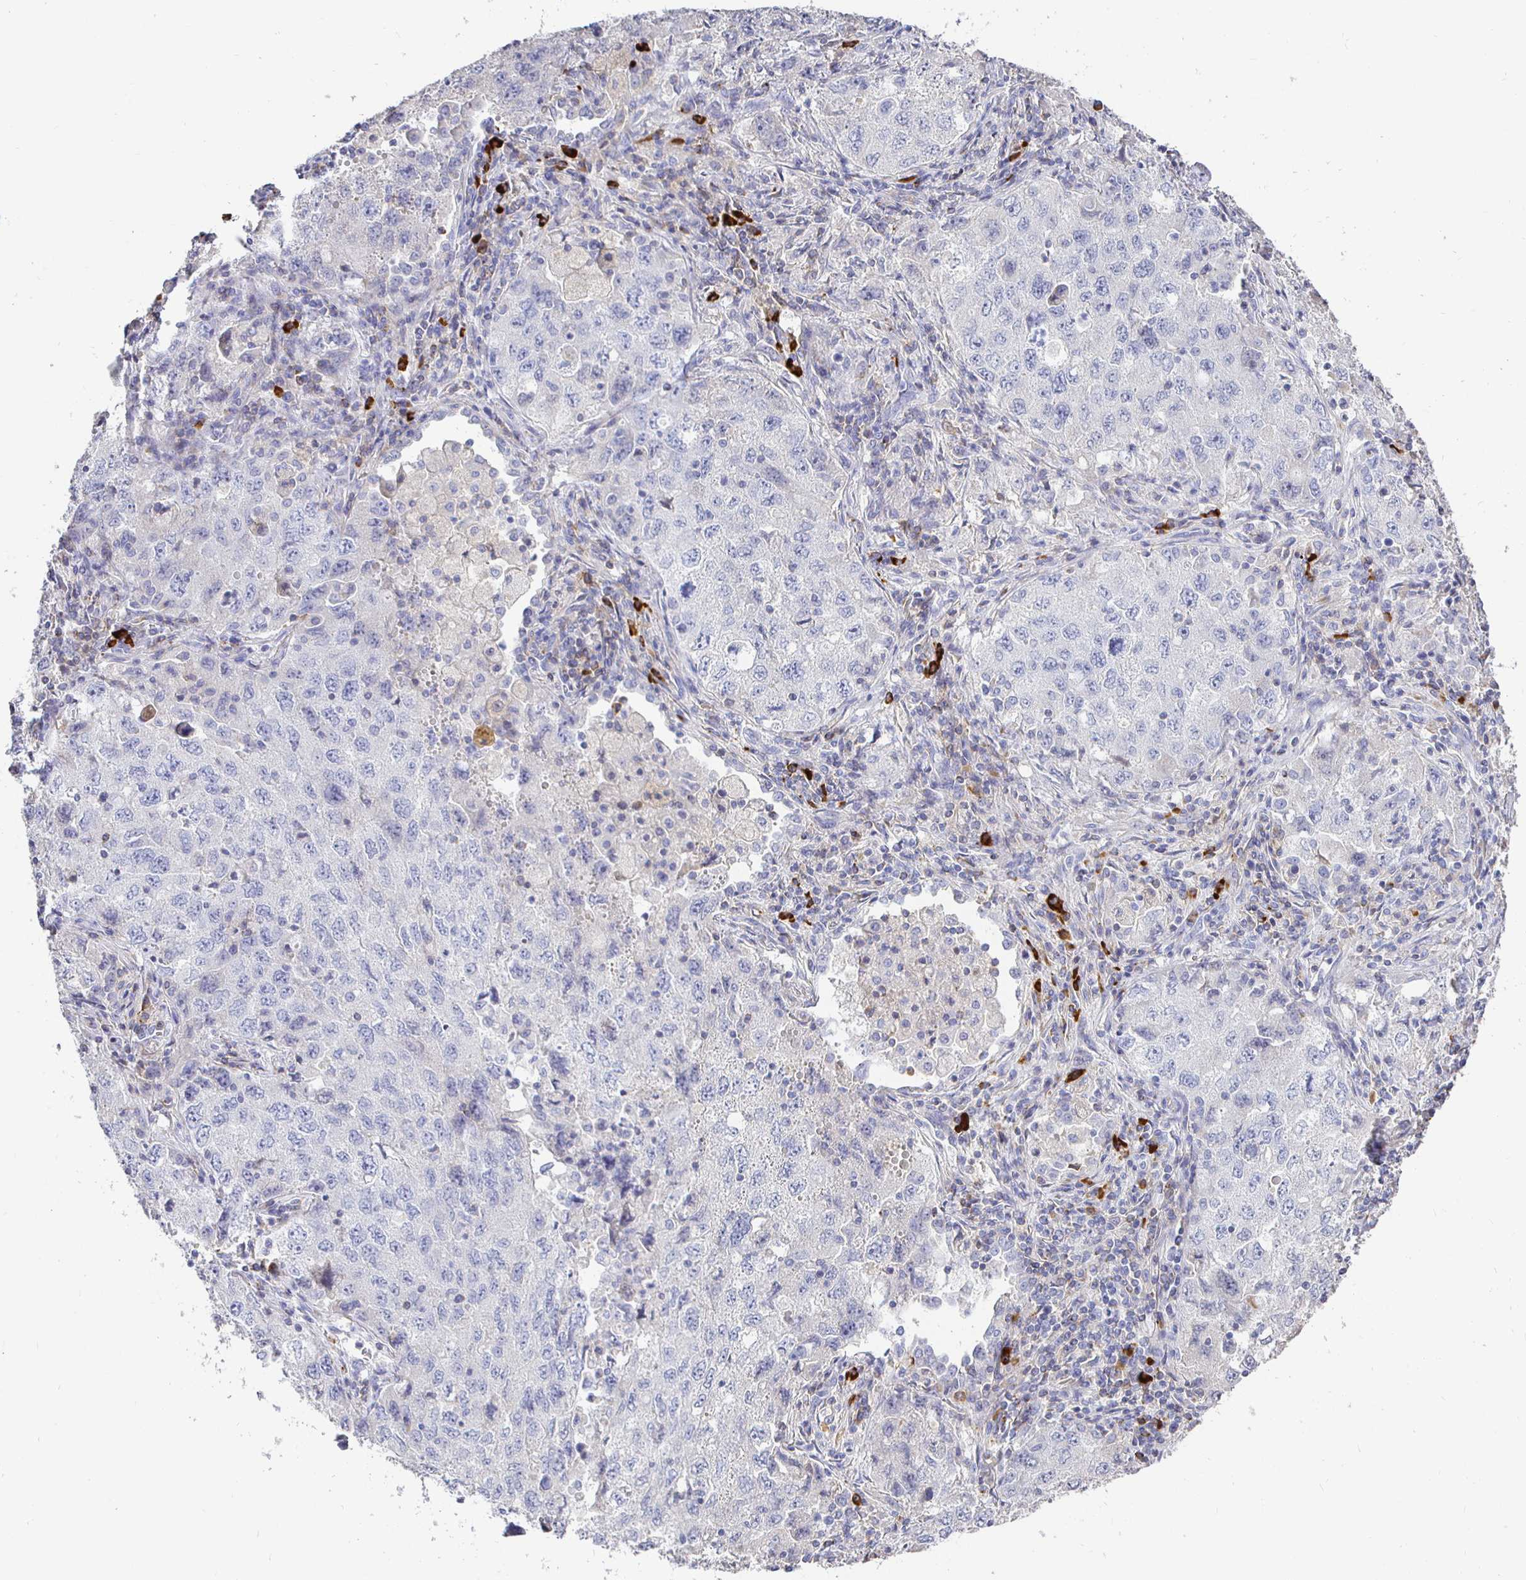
{"staining": {"intensity": "negative", "quantity": "none", "location": "none"}, "tissue": "lung cancer", "cell_type": "Tumor cells", "image_type": "cancer", "snomed": [{"axis": "morphology", "description": "Adenocarcinoma, NOS"}, {"axis": "topography", "description": "Lung"}], "caption": "Tumor cells are negative for brown protein staining in lung cancer (adenocarcinoma).", "gene": "CXCR3", "patient": {"sex": "female", "age": 57}}